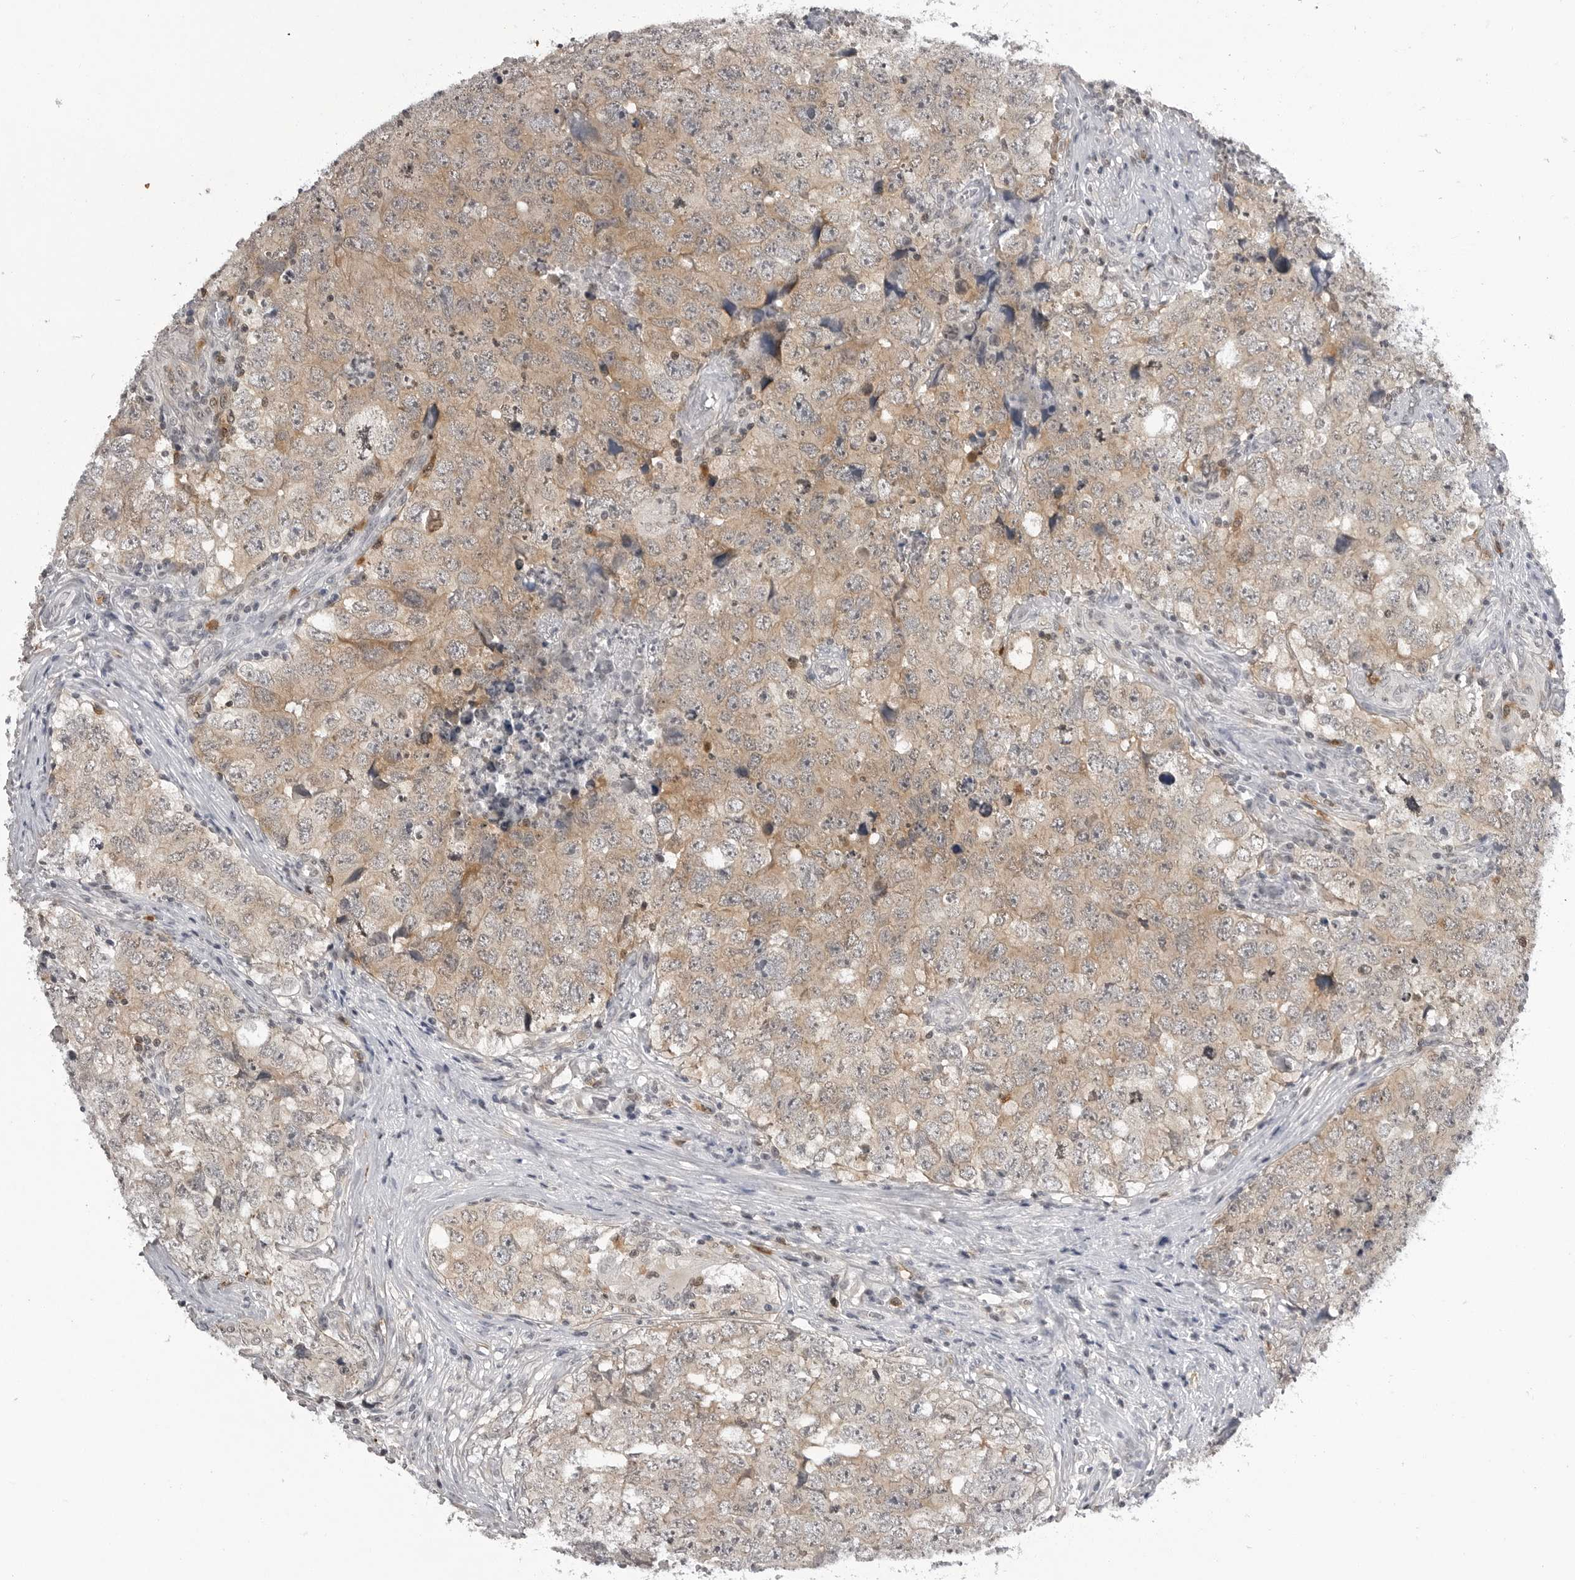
{"staining": {"intensity": "weak", "quantity": "25%-75%", "location": "cytoplasmic/membranous"}, "tissue": "testis cancer", "cell_type": "Tumor cells", "image_type": "cancer", "snomed": [{"axis": "morphology", "description": "Seminoma, NOS"}, {"axis": "morphology", "description": "Carcinoma, Embryonal, NOS"}, {"axis": "topography", "description": "Testis"}], "caption": "This image reveals immunohistochemistry staining of human seminoma (testis), with low weak cytoplasmic/membranous expression in about 25%-75% of tumor cells.", "gene": "RRM1", "patient": {"sex": "male", "age": 43}}